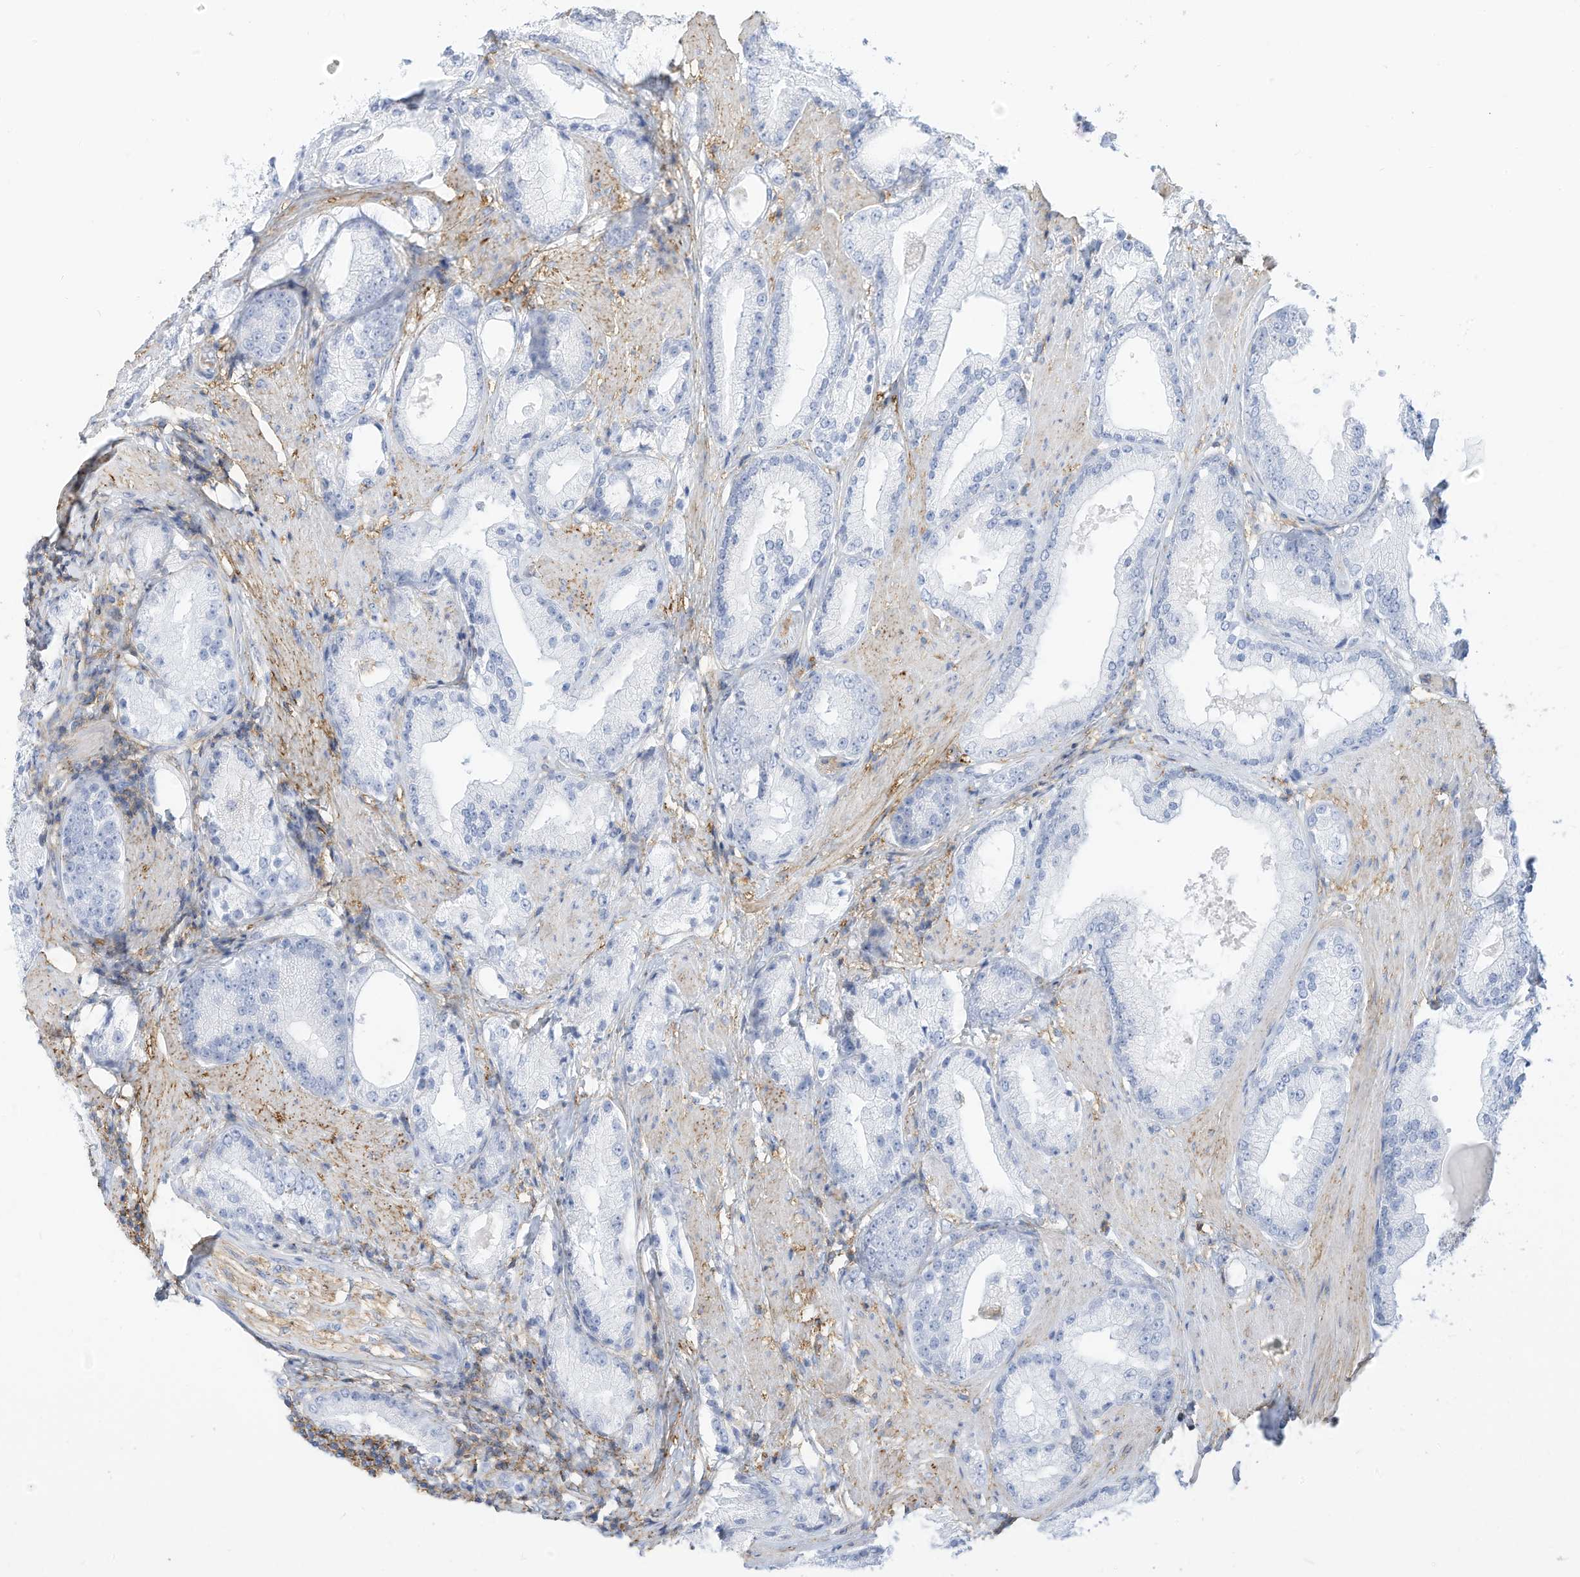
{"staining": {"intensity": "negative", "quantity": "none", "location": "none"}, "tissue": "prostate cancer", "cell_type": "Tumor cells", "image_type": "cancer", "snomed": [{"axis": "morphology", "description": "Adenocarcinoma, Low grade"}, {"axis": "topography", "description": "Prostate"}], "caption": "IHC micrograph of low-grade adenocarcinoma (prostate) stained for a protein (brown), which shows no staining in tumor cells.", "gene": "TXNDC9", "patient": {"sex": "male", "age": 67}}